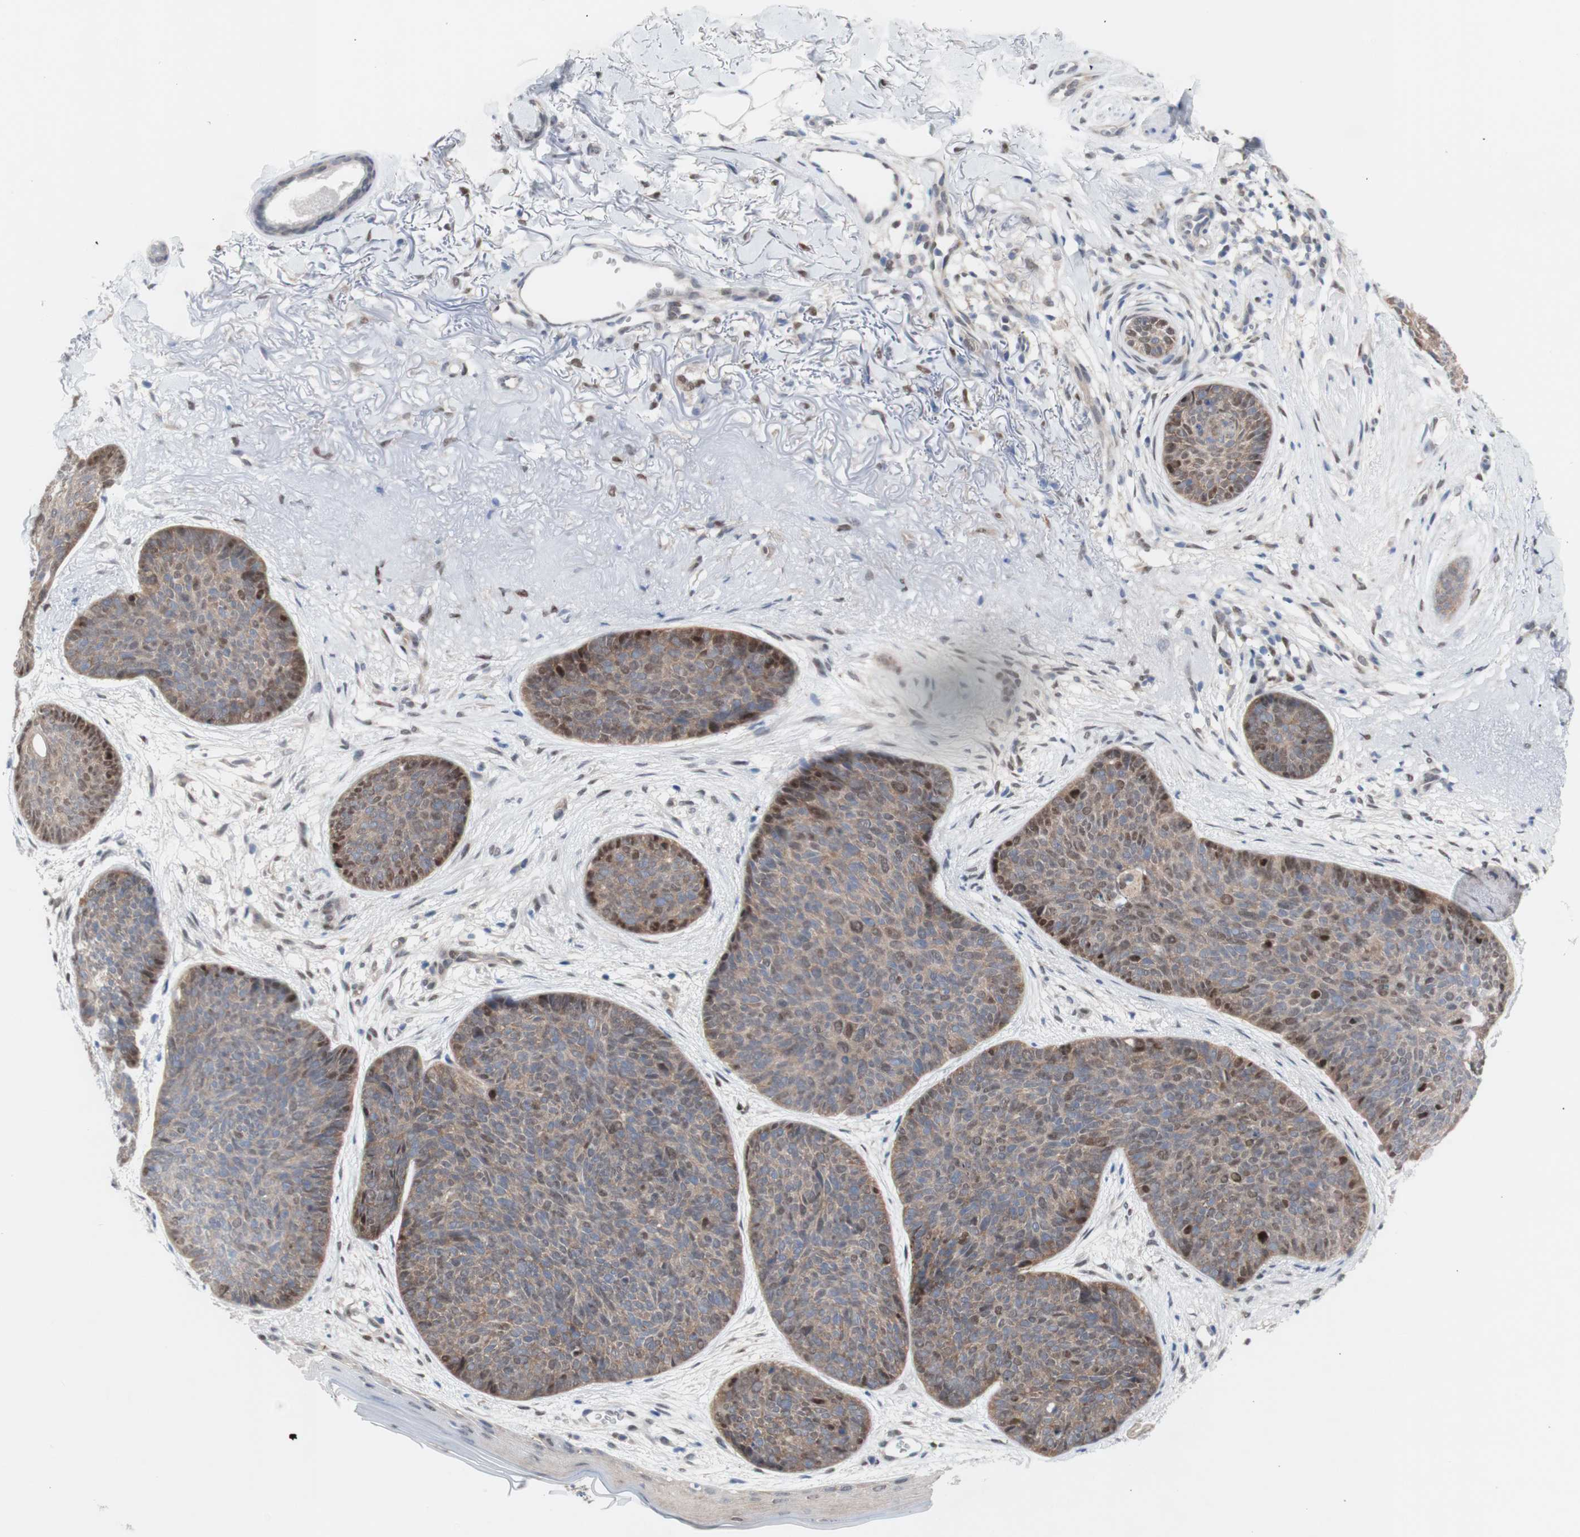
{"staining": {"intensity": "moderate", "quantity": "25%-75%", "location": "cytoplasmic/membranous,nuclear"}, "tissue": "skin cancer", "cell_type": "Tumor cells", "image_type": "cancer", "snomed": [{"axis": "morphology", "description": "Normal tissue, NOS"}, {"axis": "morphology", "description": "Basal cell carcinoma"}, {"axis": "topography", "description": "Skin"}], "caption": "Immunohistochemical staining of human skin basal cell carcinoma reveals moderate cytoplasmic/membranous and nuclear protein expression in about 25%-75% of tumor cells.", "gene": "PRMT5", "patient": {"sex": "female", "age": 70}}